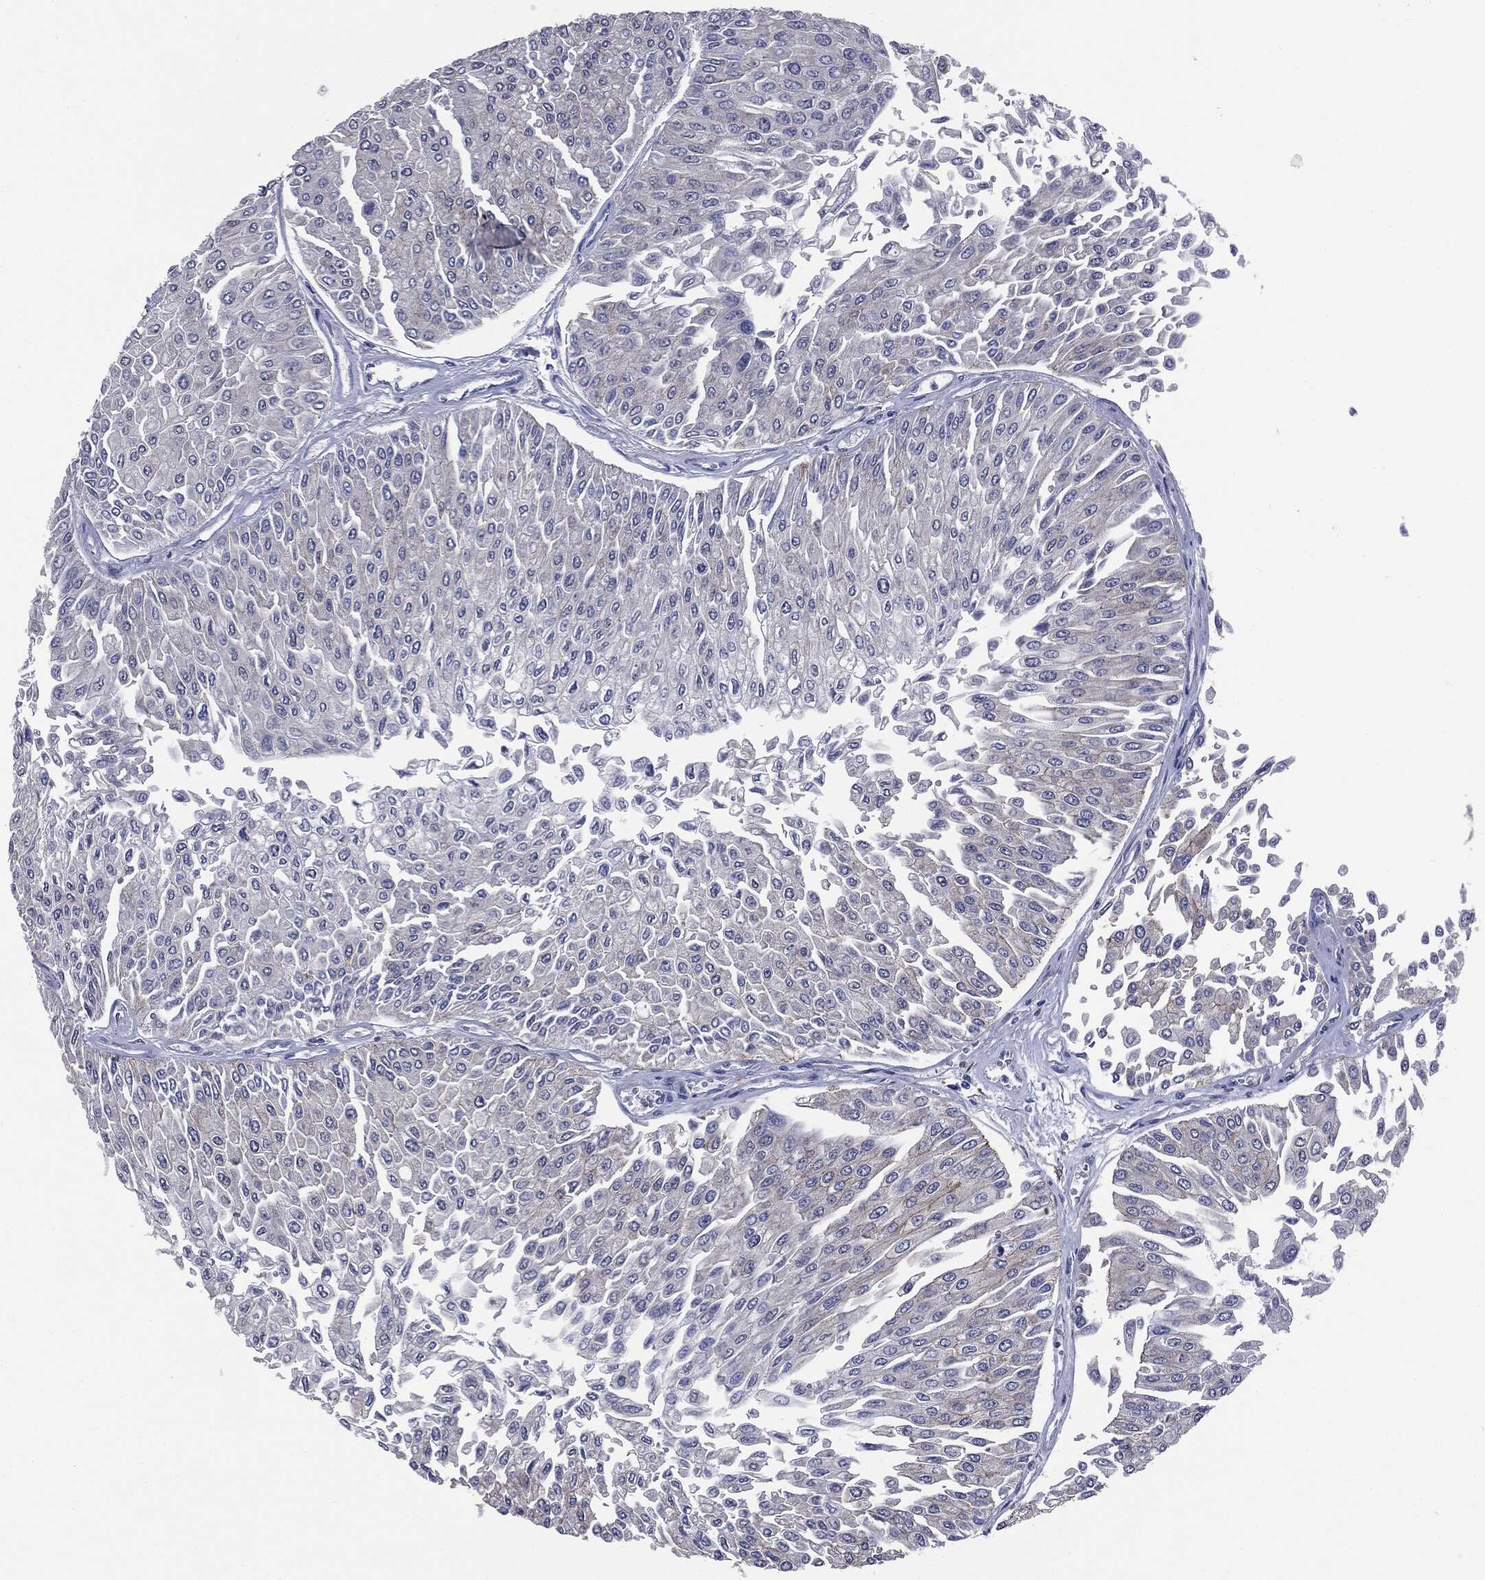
{"staining": {"intensity": "negative", "quantity": "none", "location": "none"}, "tissue": "urothelial cancer", "cell_type": "Tumor cells", "image_type": "cancer", "snomed": [{"axis": "morphology", "description": "Urothelial carcinoma, Low grade"}, {"axis": "topography", "description": "Urinary bladder"}], "caption": "Human urothelial cancer stained for a protein using IHC demonstrates no expression in tumor cells.", "gene": "PTGS2", "patient": {"sex": "male", "age": 67}}